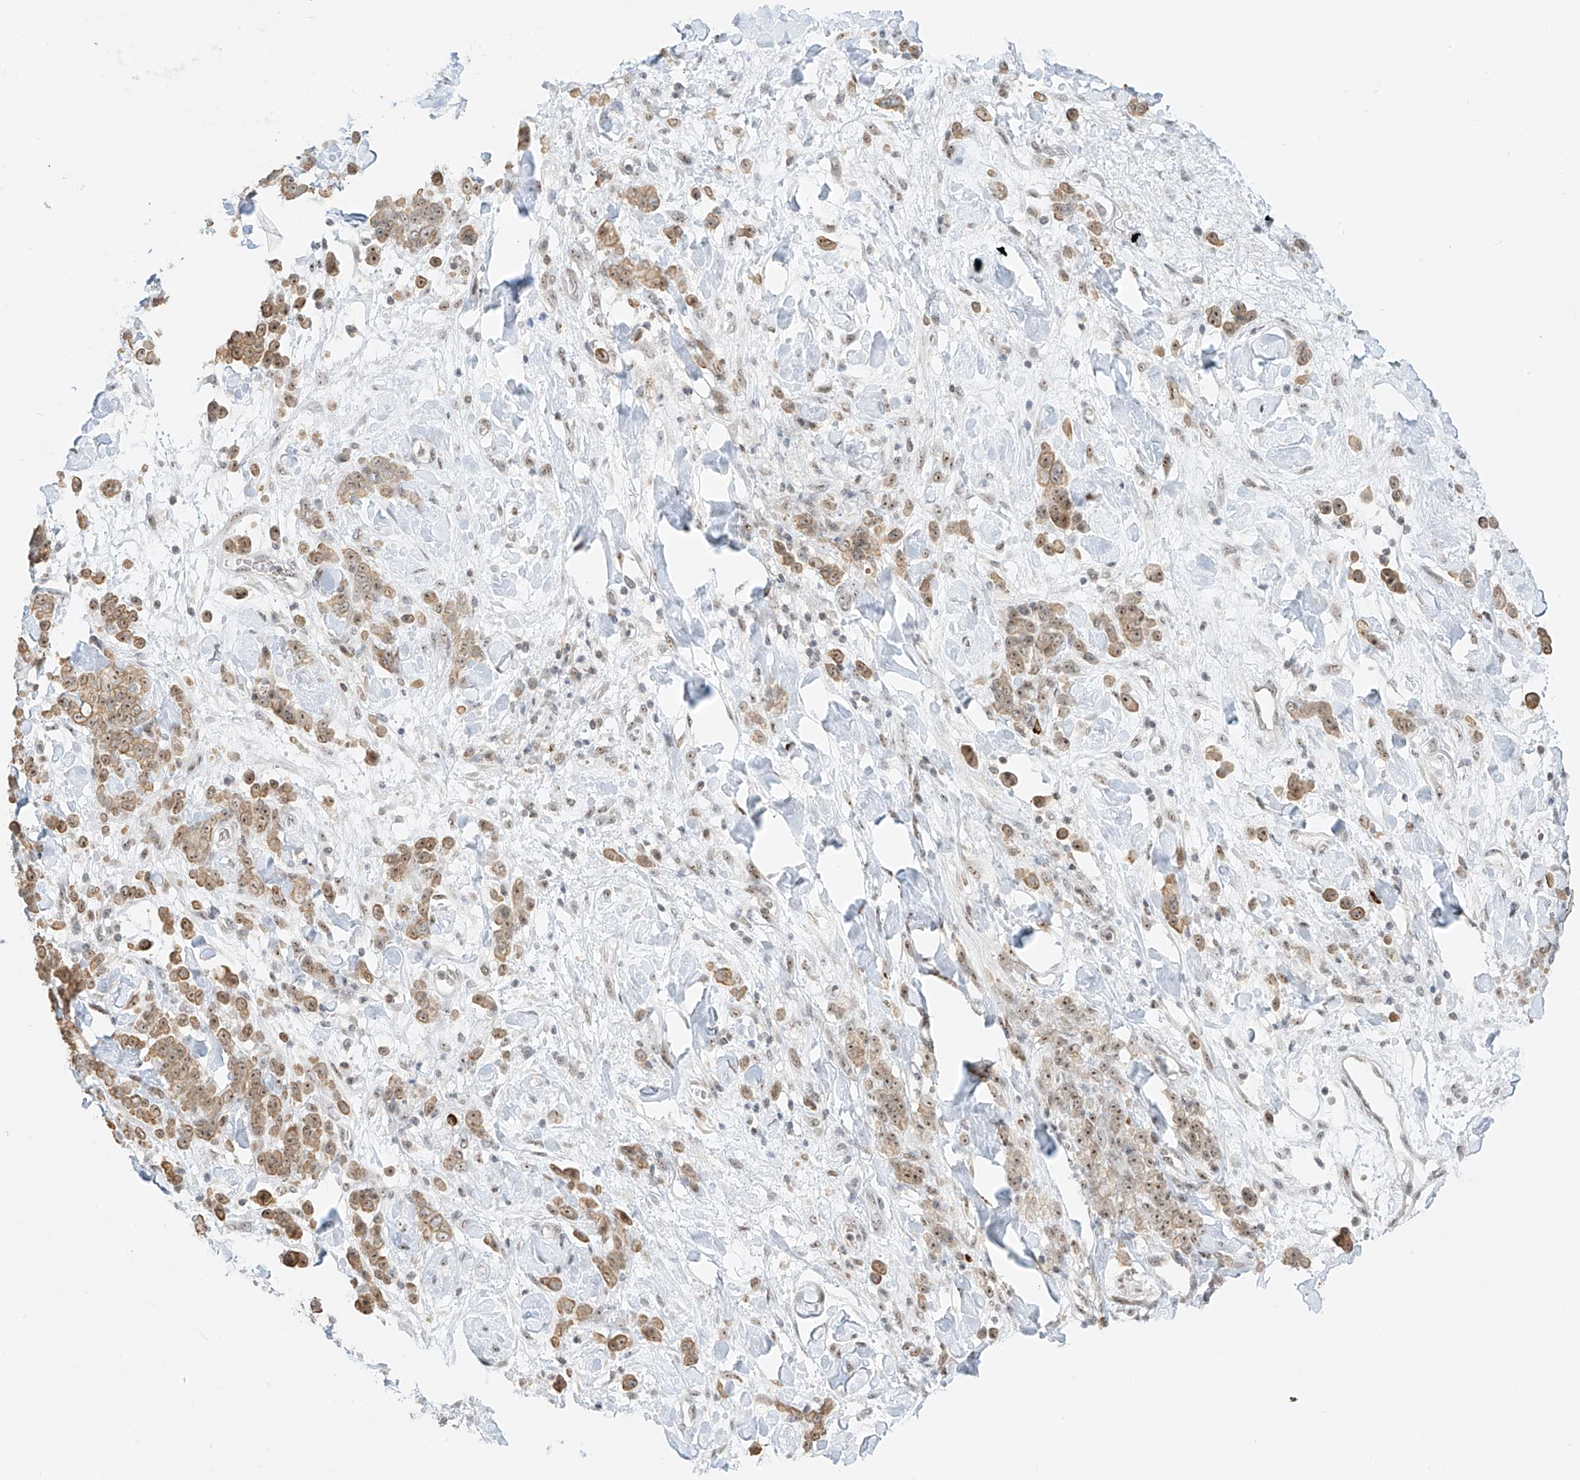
{"staining": {"intensity": "moderate", "quantity": ">75%", "location": "cytoplasmic/membranous,nuclear"}, "tissue": "stomach cancer", "cell_type": "Tumor cells", "image_type": "cancer", "snomed": [{"axis": "morphology", "description": "Normal tissue, NOS"}, {"axis": "morphology", "description": "Adenocarcinoma, NOS"}, {"axis": "topography", "description": "Stomach"}], "caption": "There is medium levels of moderate cytoplasmic/membranous and nuclear positivity in tumor cells of stomach cancer (adenocarcinoma), as demonstrated by immunohistochemical staining (brown color).", "gene": "ZNF512", "patient": {"sex": "male", "age": 82}}